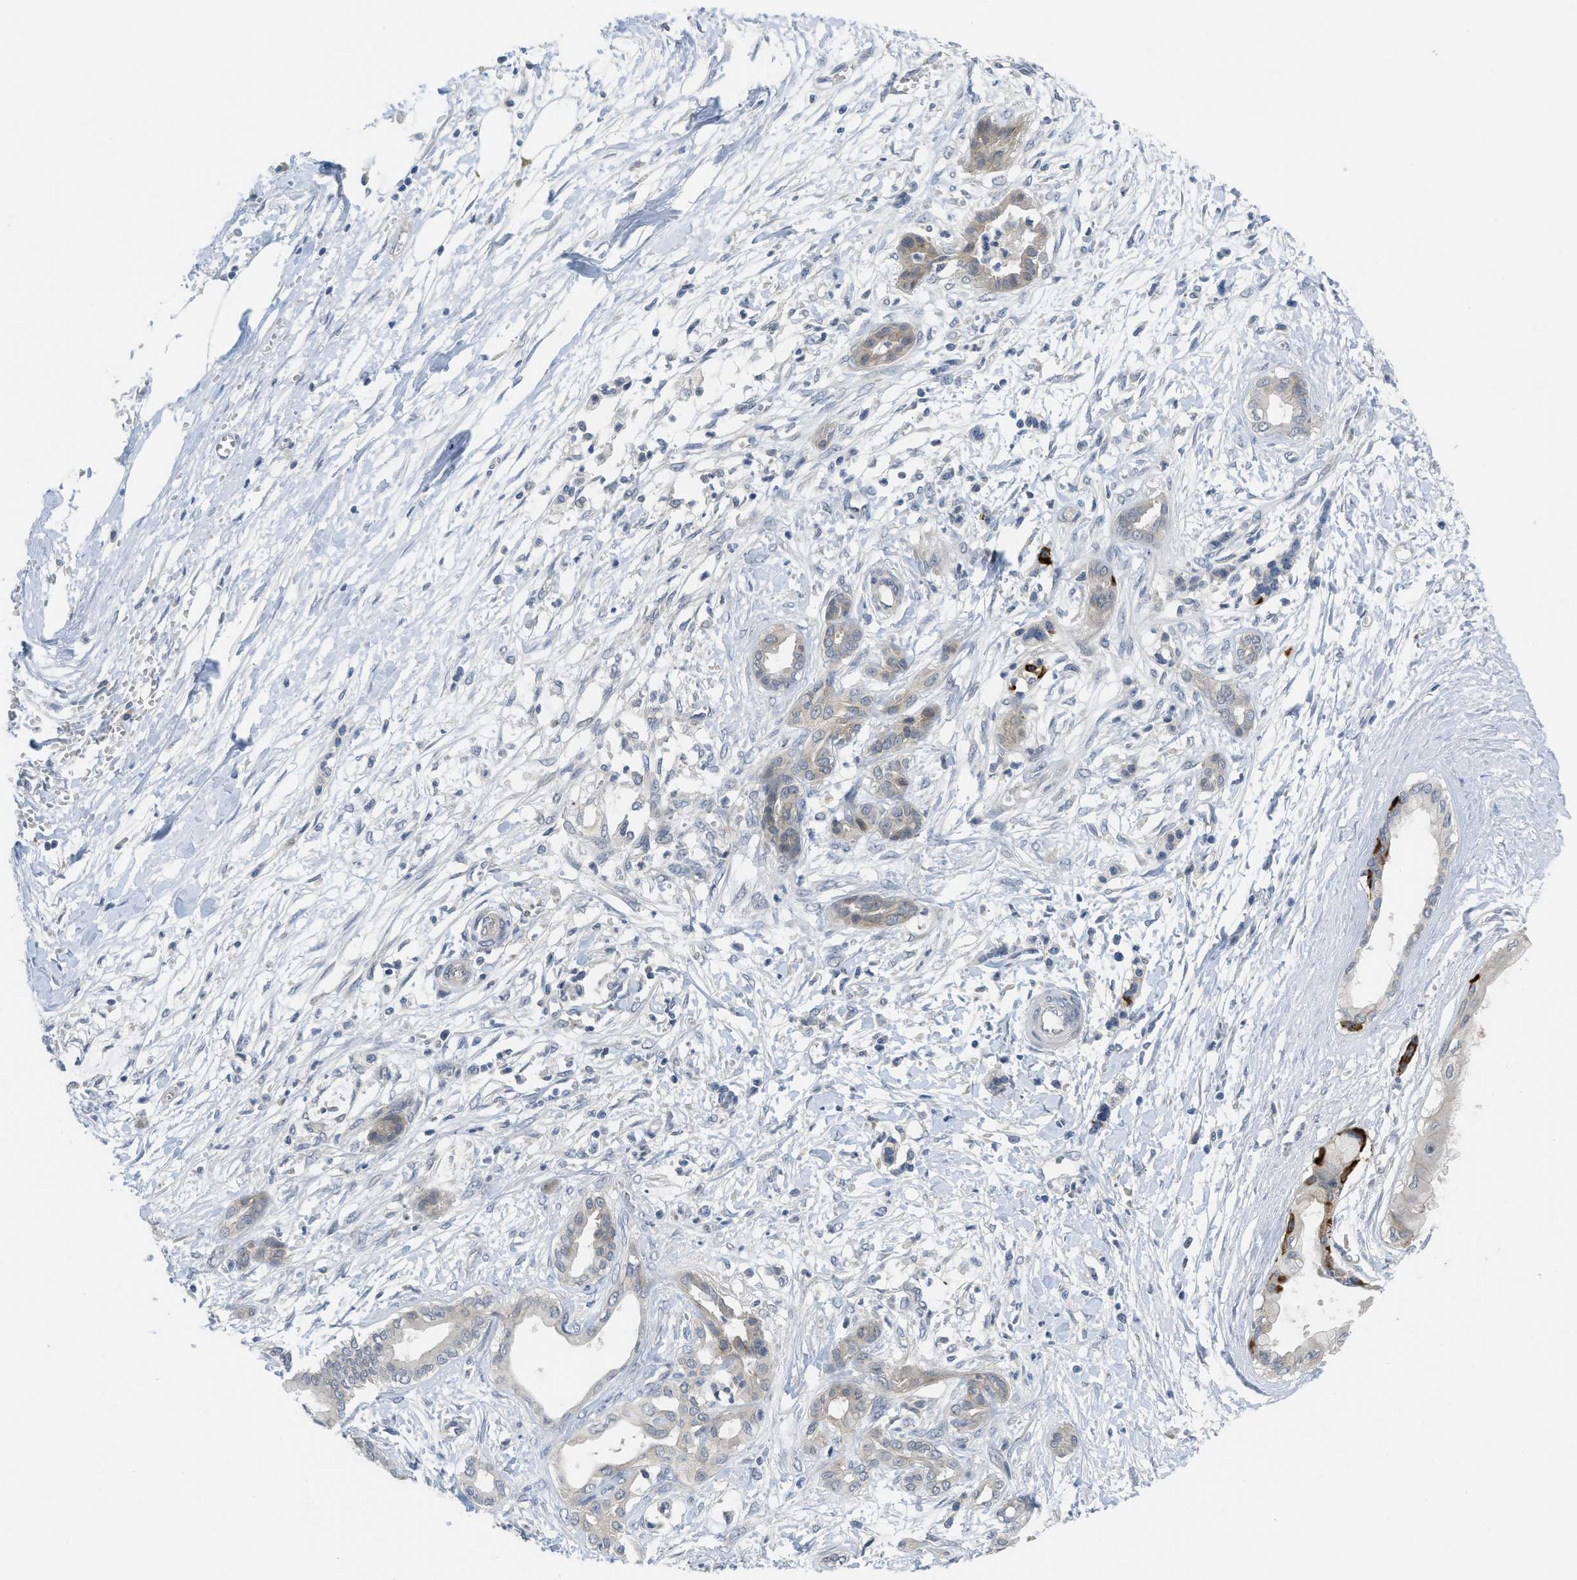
{"staining": {"intensity": "negative", "quantity": "none", "location": "none"}, "tissue": "pancreatic cancer", "cell_type": "Tumor cells", "image_type": "cancer", "snomed": [{"axis": "morphology", "description": "Adenocarcinoma, NOS"}, {"axis": "topography", "description": "Pancreas"}], "caption": "This is an immunohistochemistry photomicrograph of pancreatic cancer (adenocarcinoma). There is no staining in tumor cells.", "gene": "TNFAIP1", "patient": {"sex": "male", "age": 56}}